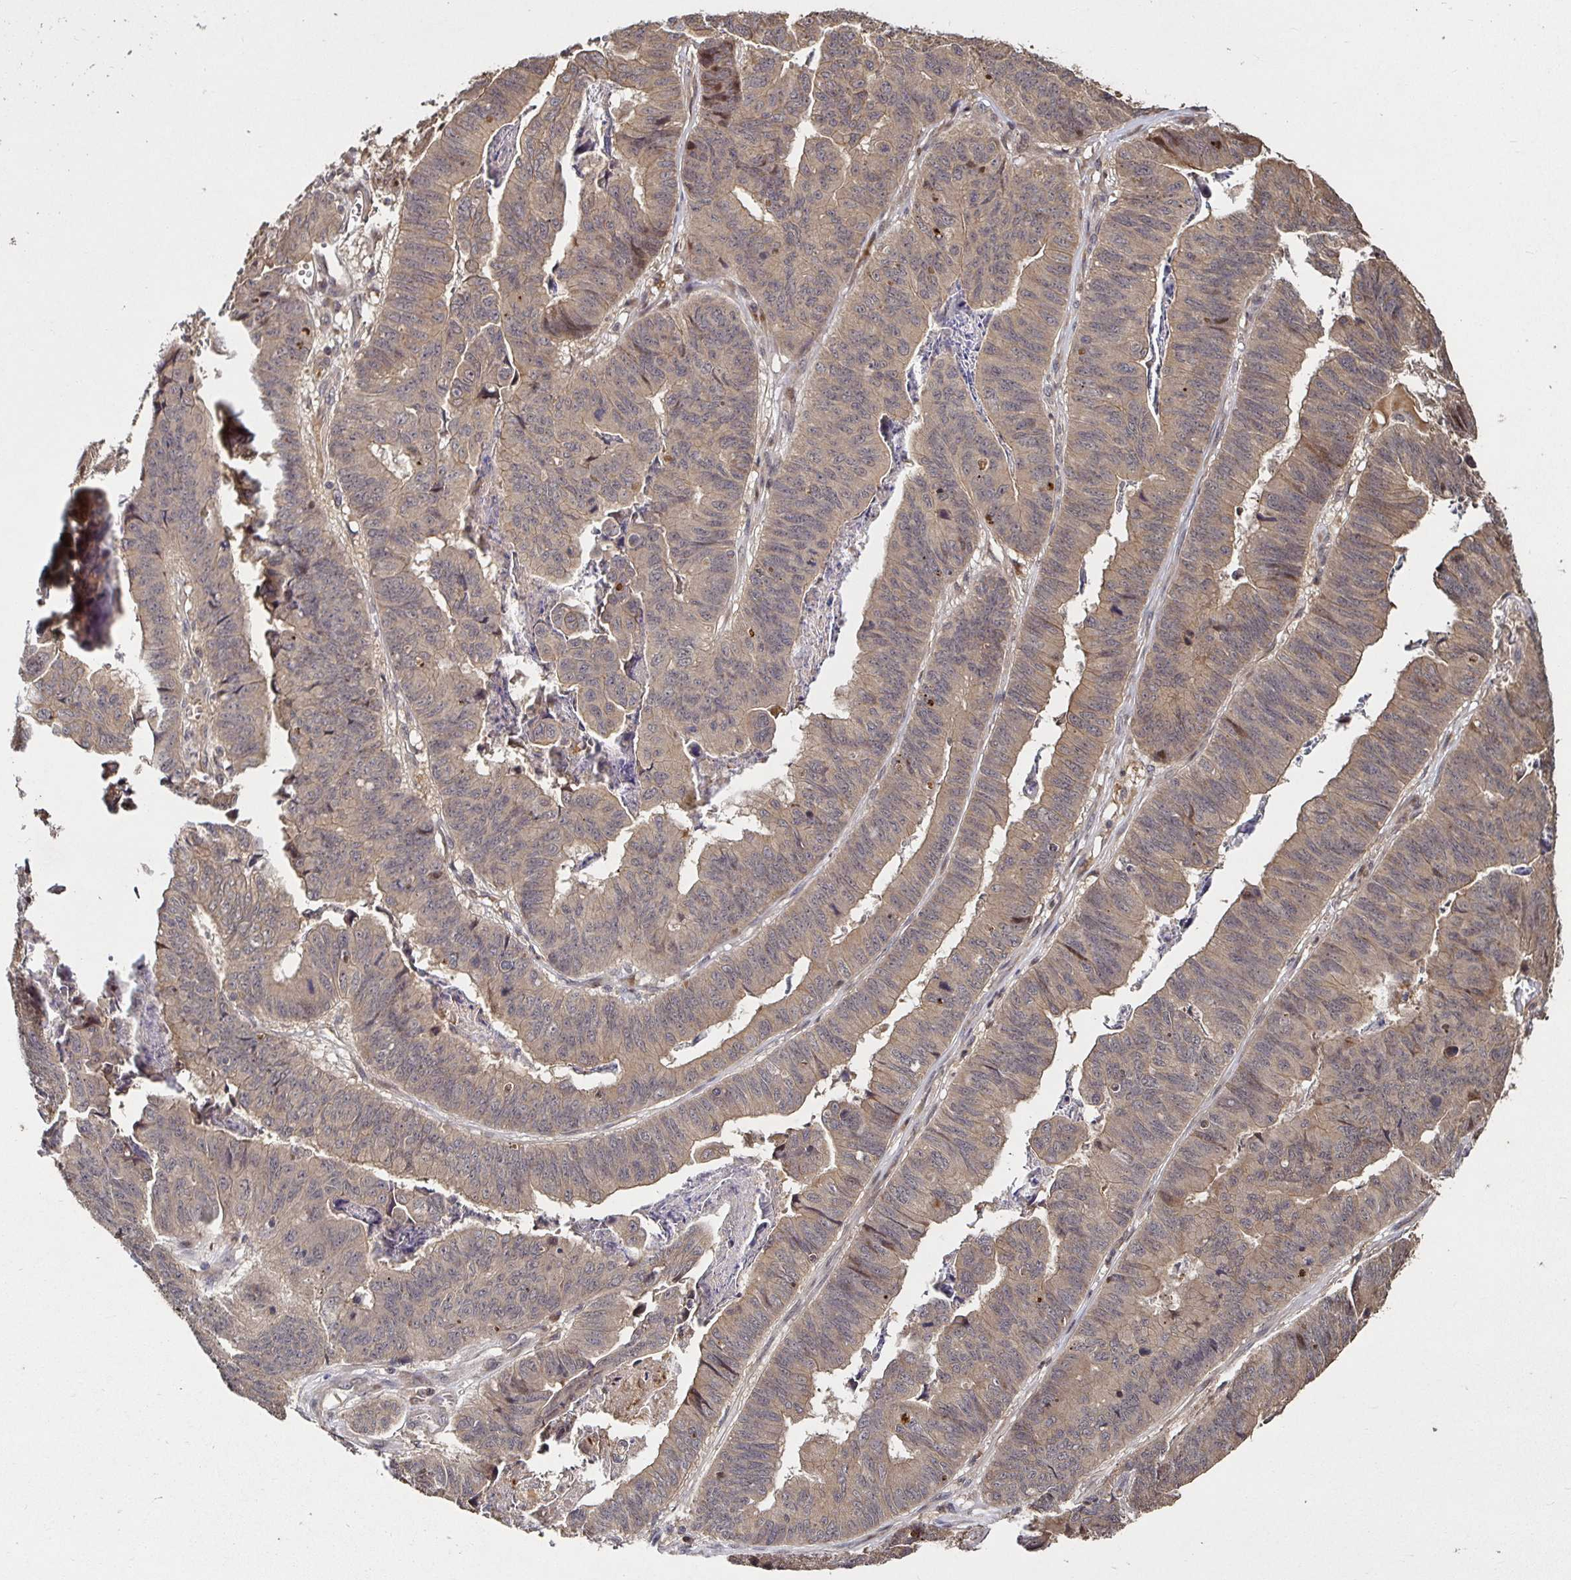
{"staining": {"intensity": "weak", "quantity": "25%-75%", "location": "cytoplasmic/membranous"}, "tissue": "stomach cancer", "cell_type": "Tumor cells", "image_type": "cancer", "snomed": [{"axis": "morphology", "description": "Adenocarcinoma, NOS"}, {"axis": "topography", "description": "Stomach, lower"}], "caption": "Immunohistochemical staining of human stomach adenocarcinoma reveals weak cytoplasmic/membranous protein staining in about 25%-75% of tumor cells. The protein is shown in brown color, while the nuclei are stained blue.", "gene": "SMYD3", "patient": {"sex": "male", "age": 77}}